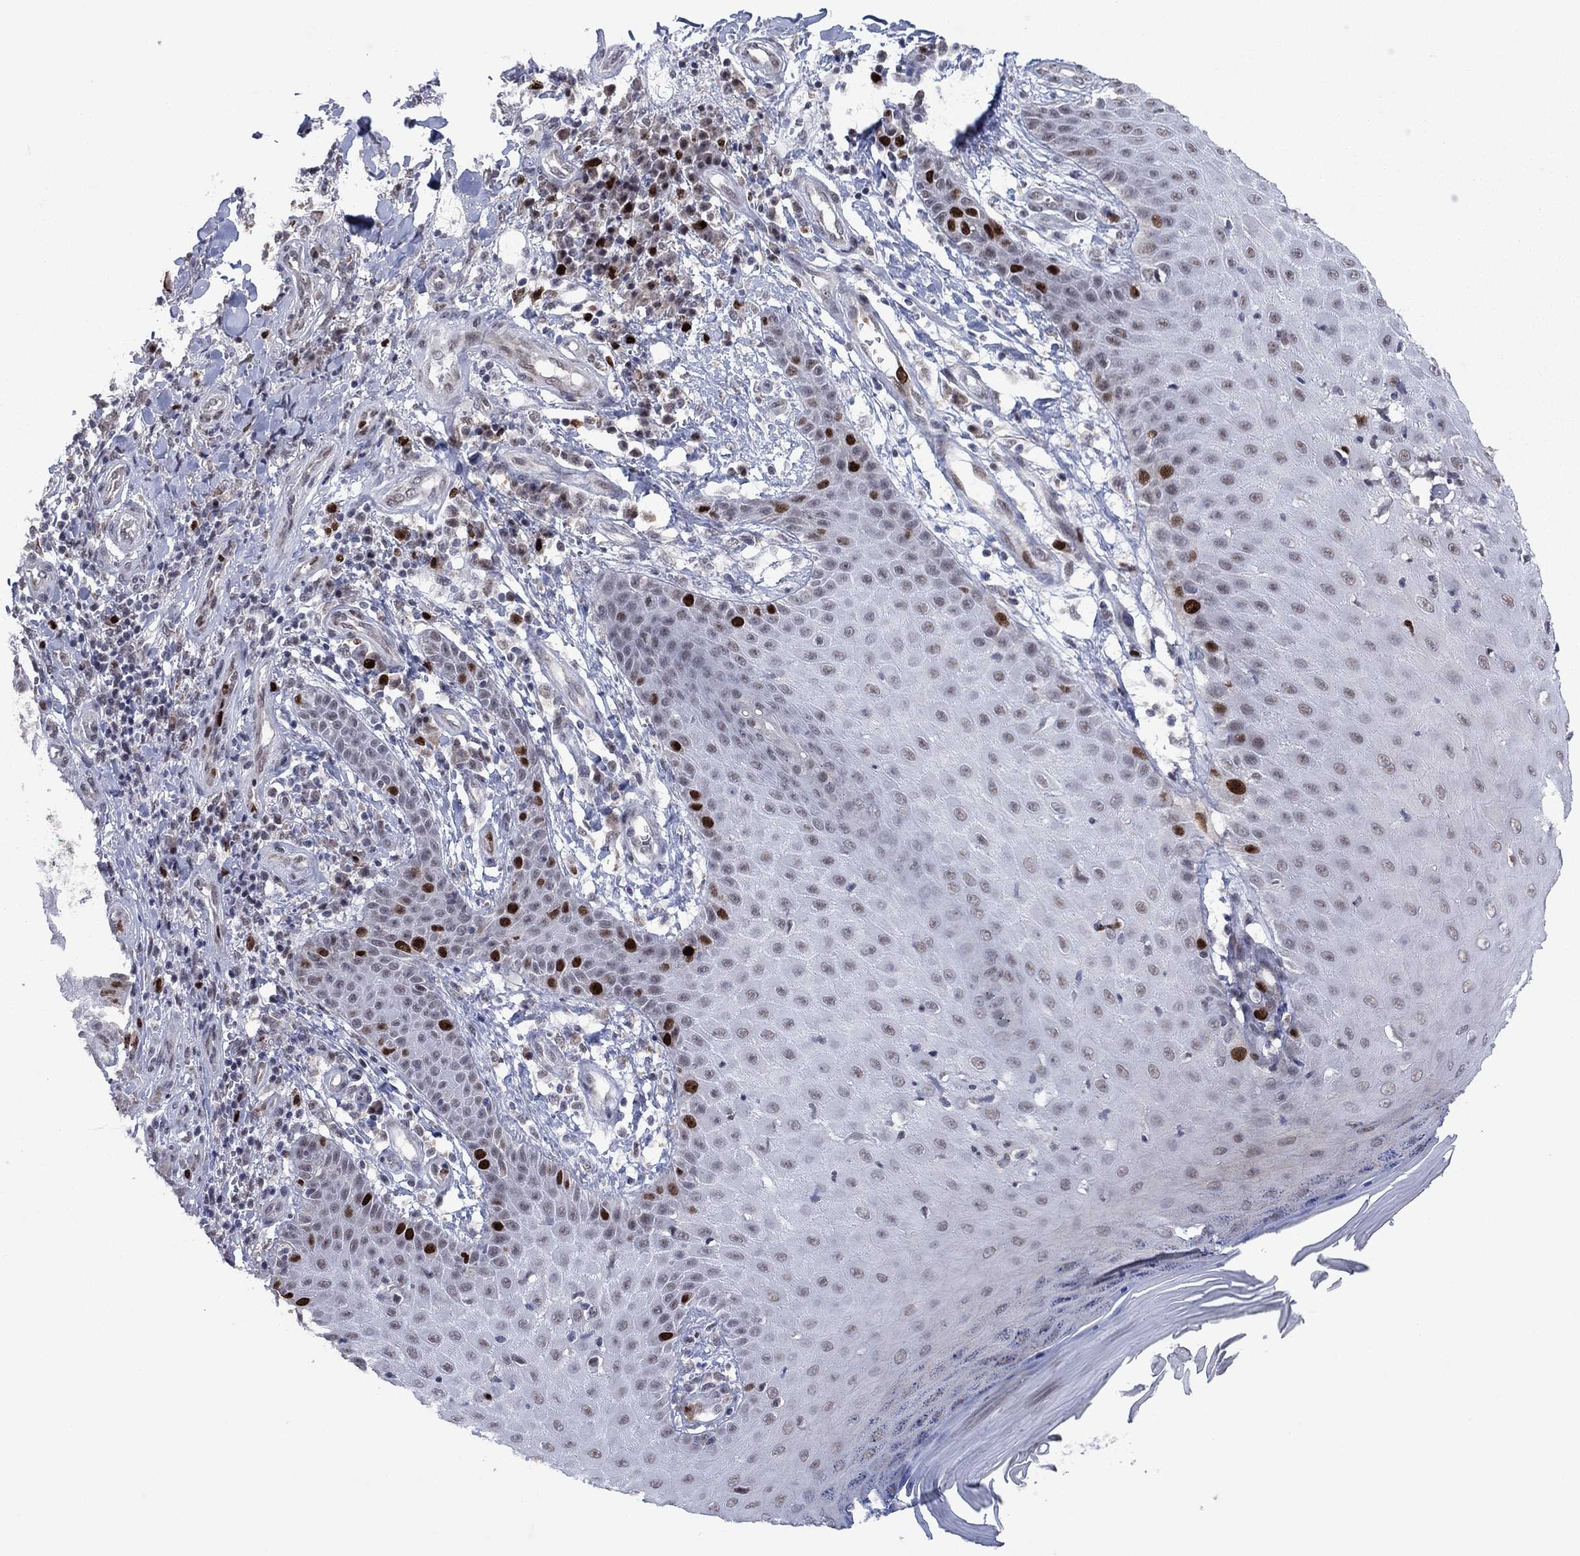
{"staining": {"intensity": "strong", "quantity": "<25%", "location": "nuclear"}, "tissue": "skin cancer", "cell_type": "Tumor cells", "image_type": "cancer", "snomed": [{"axis": "morphology", "description": "Squamous cell carcinoma, NOS"}, {"axis": "topography", "description": "Skin"}], "caption": "Skin squamous cell carcinoma stained with a brown dye exhibits strong nuclear positive staining in approximately <25% of tumor cells.", "gene": "CDCA5", "patient": {"sex": "male", "age": 70}}